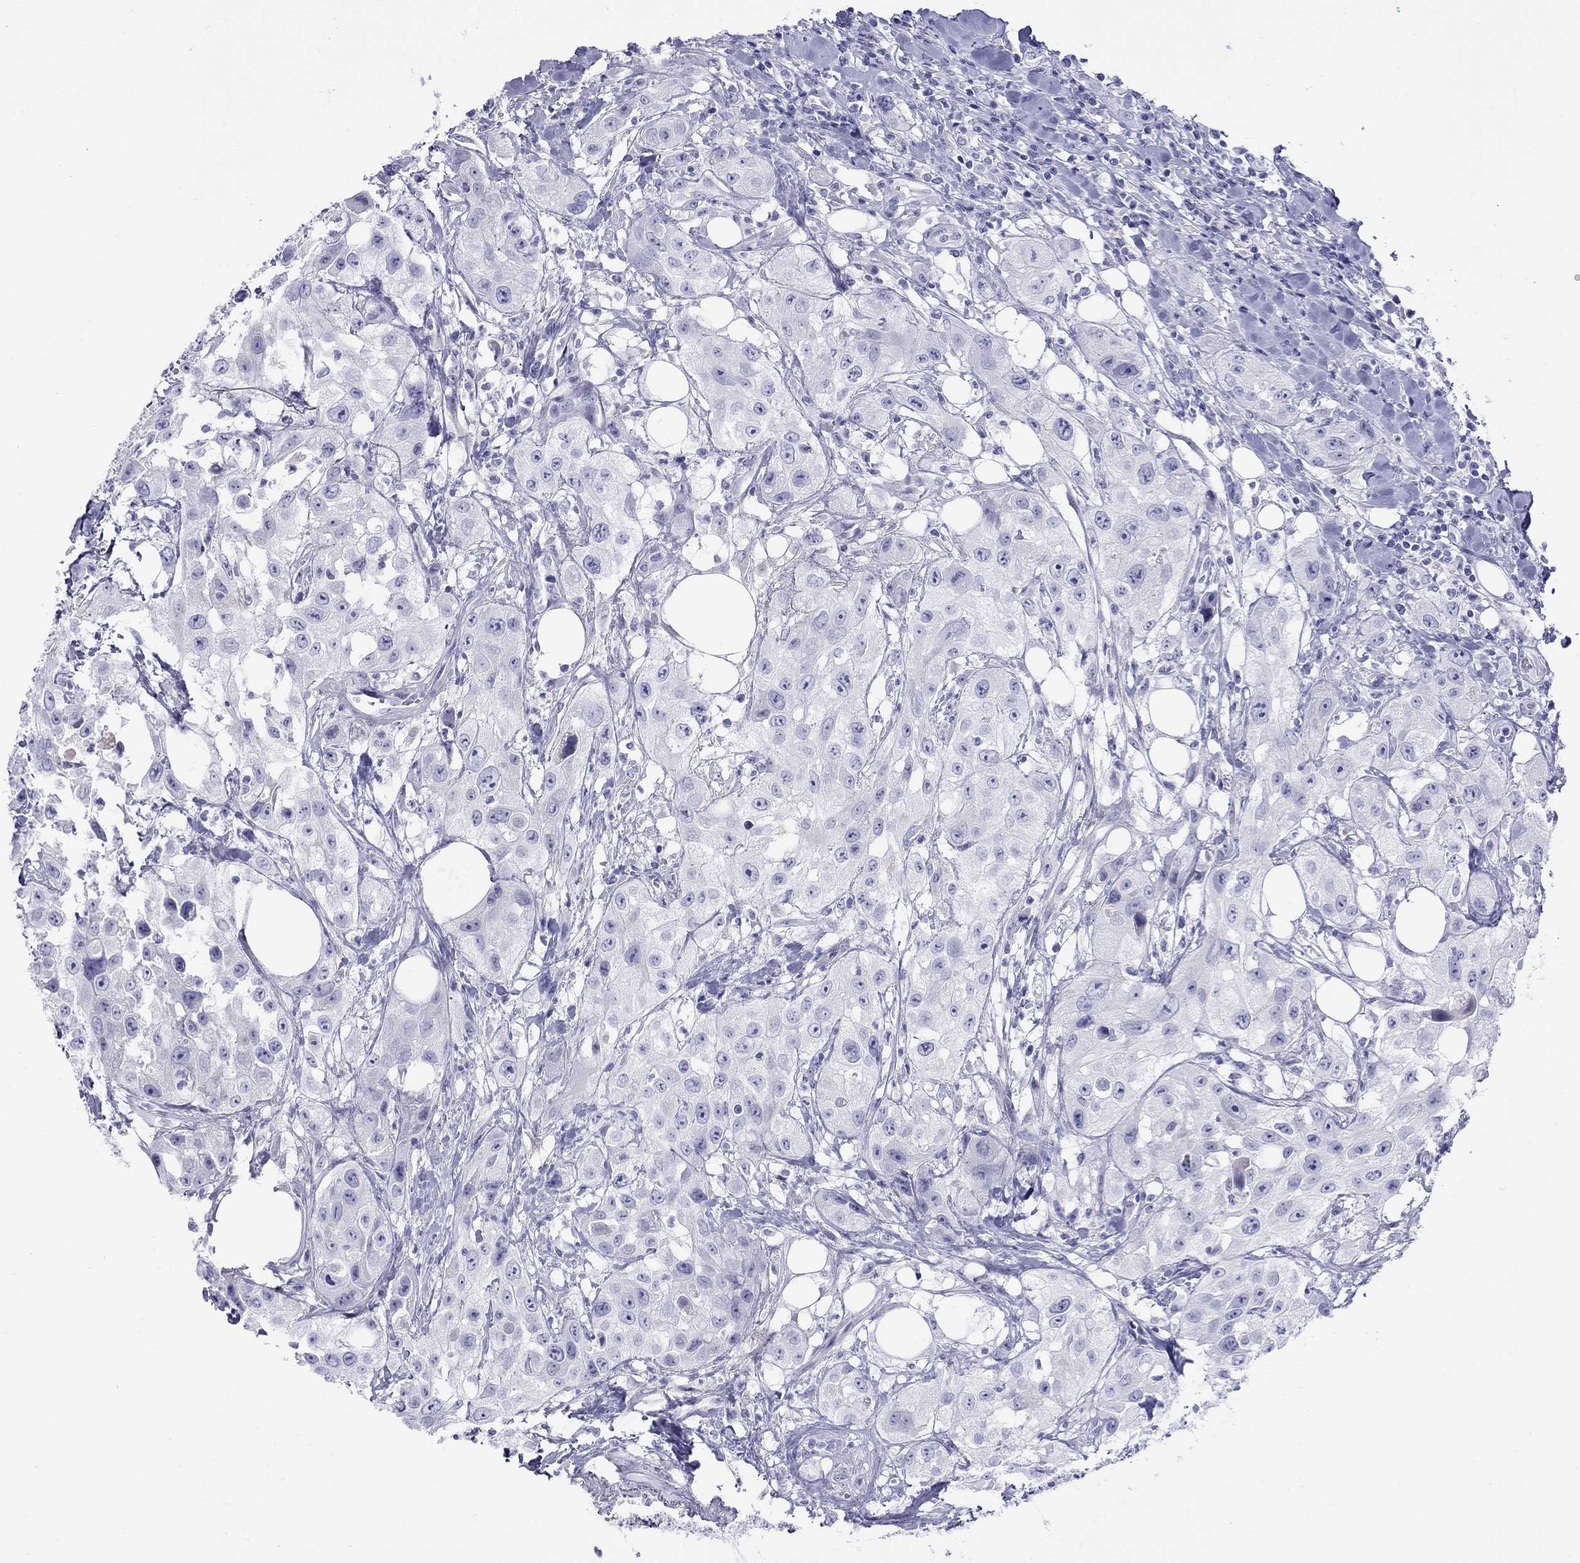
{"staining": {"intensity": "negative", "quantity": "none", "location": "none"}, "tissue": "urothelial cancer", "cell_type": "Tumor cells", "image_type": "cancer", "snomed": [{"axis": "morphology", "description": "Urothelial carcinoma, High grade"}, {"axis": "topography", "description": "Urinary bladder"}], "caption": "Immunohistochemistry histopathology image of neoplastic tissue: human urothelial cancer stained with DAB (3,3'-diaminobenzidine) exhibits no significant protein expression in tumor cells.", "gene": "SLC30A8", "patient": {"sex": "male", "age": 79}}